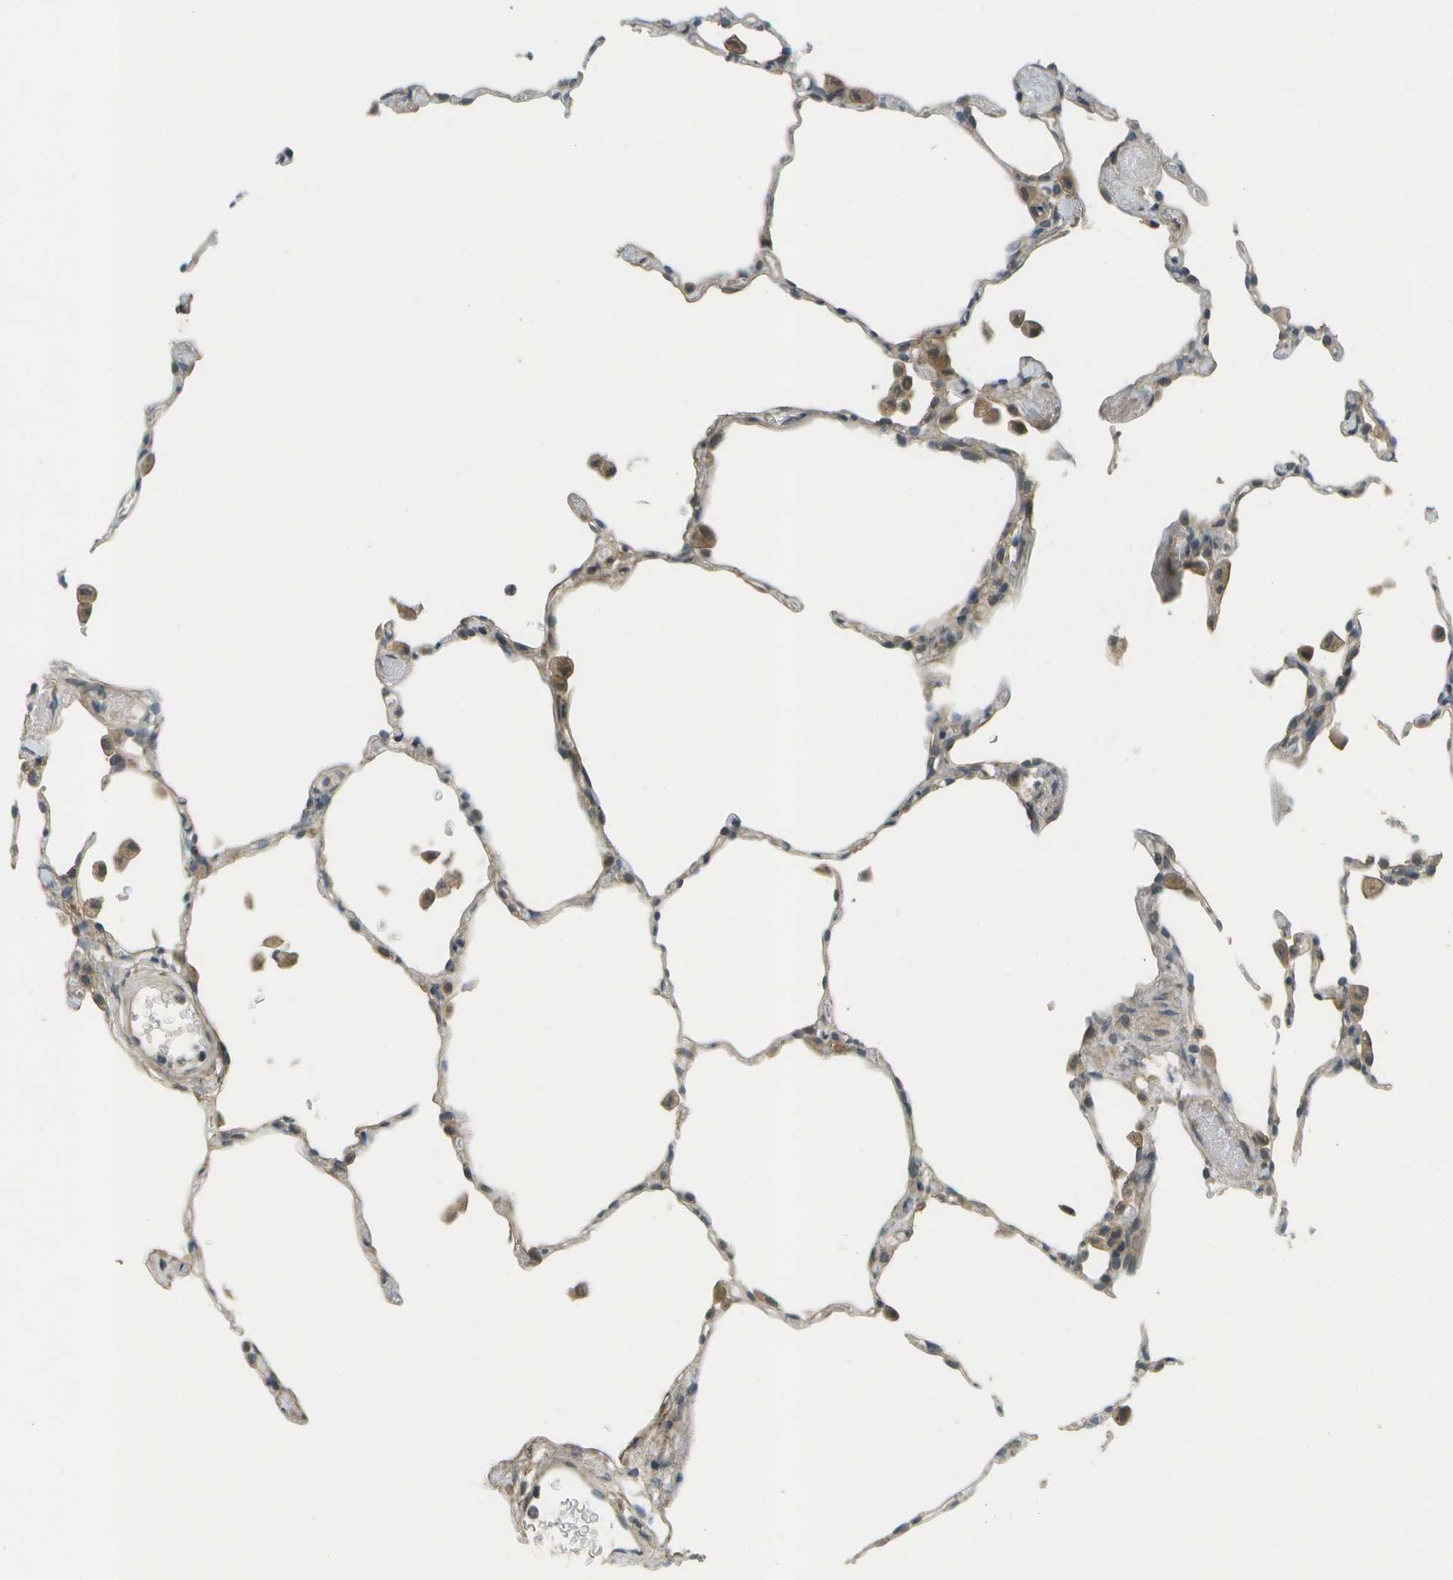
{"staining": {"intensity": "weak", "quantity": ">75%", "location": "cytoplasmic/membranous"}, "tissue": "lung", "cell_type": "Alveolar cells", "image_type": "normal", "snomed": [{"axis": "morphology", "description": "Normal tissue, NOS"}, {"axis": "topography", "description": "Lung"}], "caption": "Protein staining of normal lung demonstrates weak cytoplasmic/membranous positivity in approximately >75% of alveolar cells.", "gene": "WNK2", "patient": {"sex": "female", "age": 49}}